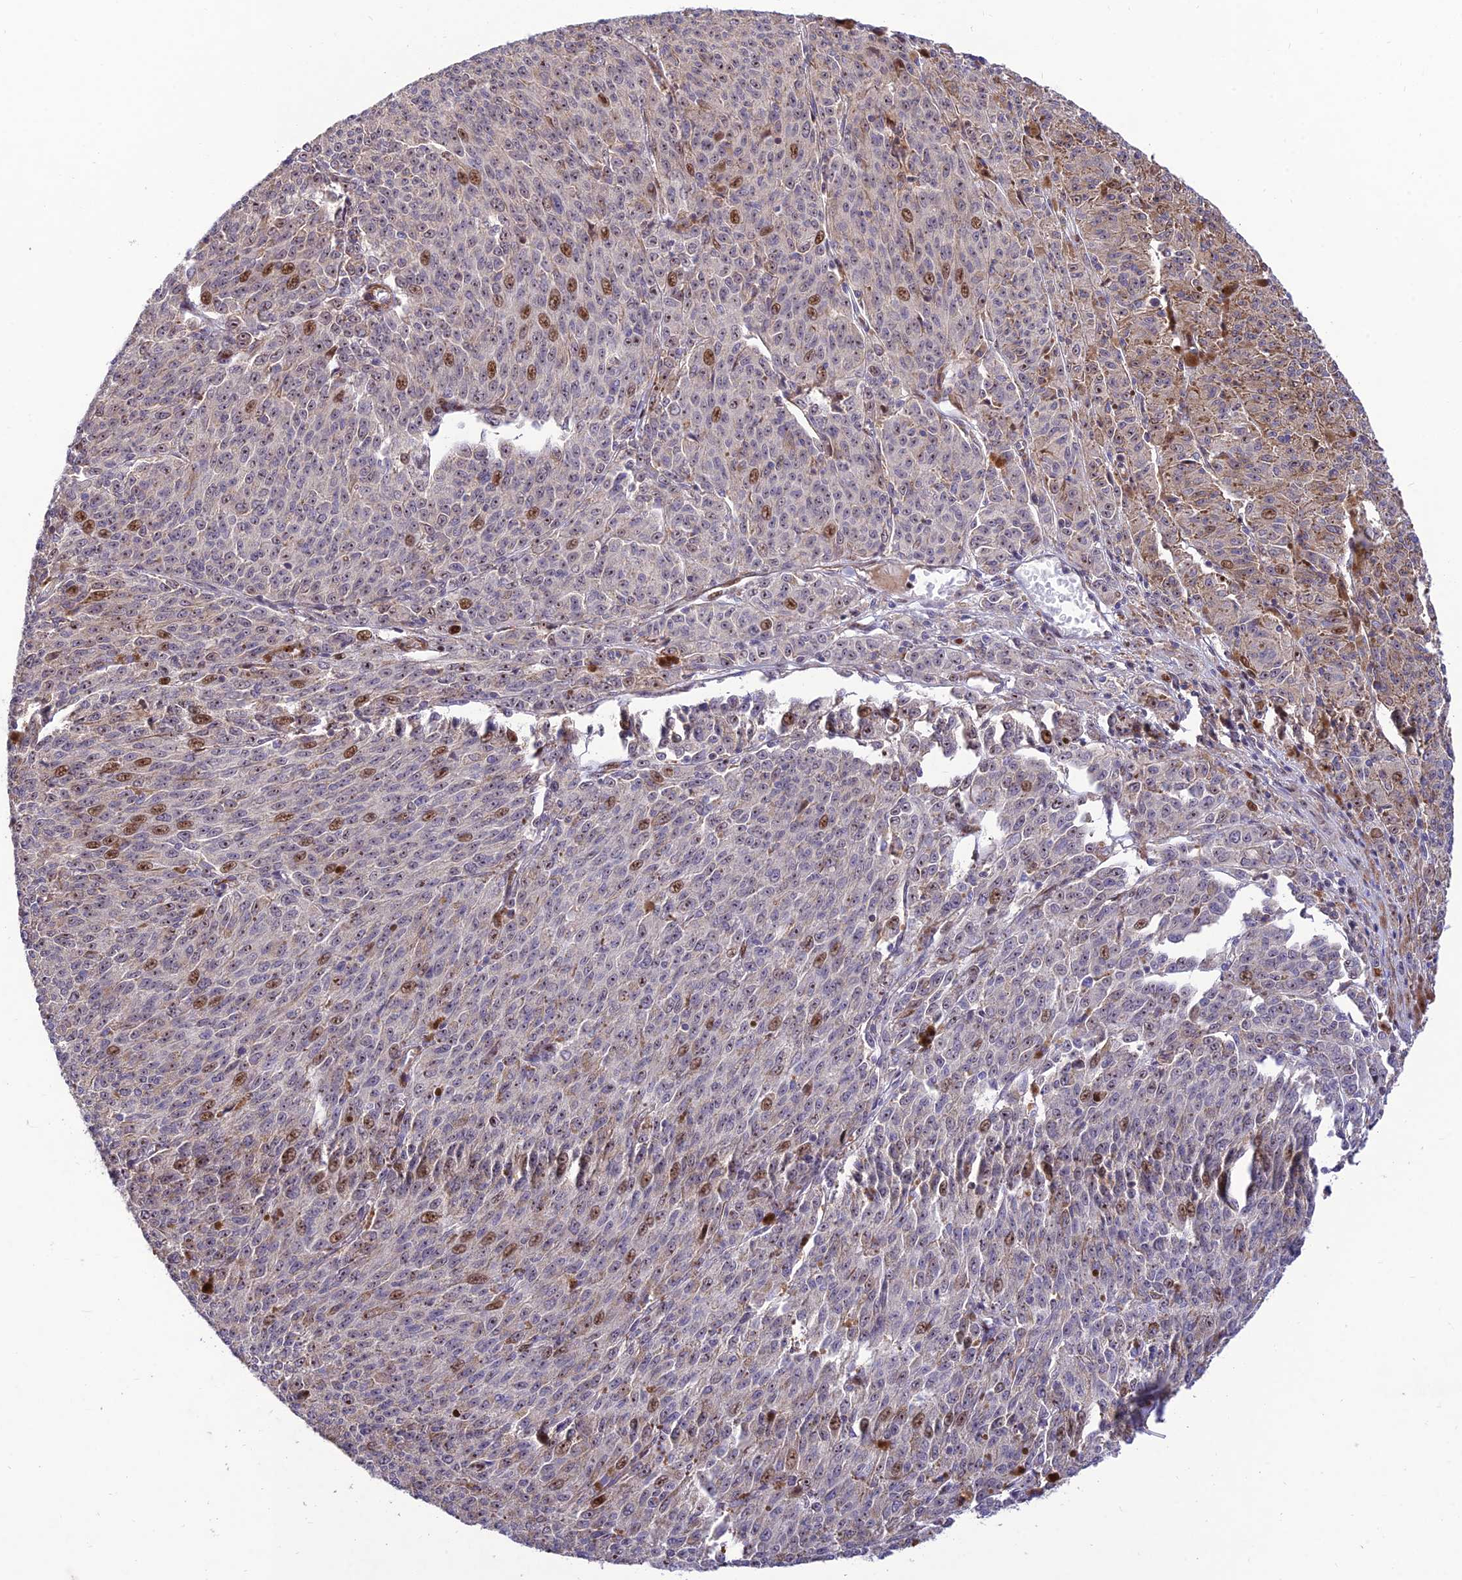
{"staining": {"intensity": "weak", "quantity": "<25%", "location": "cytoplasmic/membranous"}, "tissue": "melanoma", "cell_type": "Tumor cells", "image_type": "cancer", "snomed": [{"axis": "morphology", "description": "Malignant melanoma, NOS"}, {"axis": "topography", "description": "Skin"}], "caption": "Immunohistochemistry photomicrograph of neoplastic tissue: malignant melanoma stained with DAB (3,3'-diaminobenzidine) displays no significant protein positivity in tumor cells. (DAB IHC visualized using brightfield microscopy, high magnification).", "gene": "KBTBD7", "patient": {"sex": "female", "age": 52}}